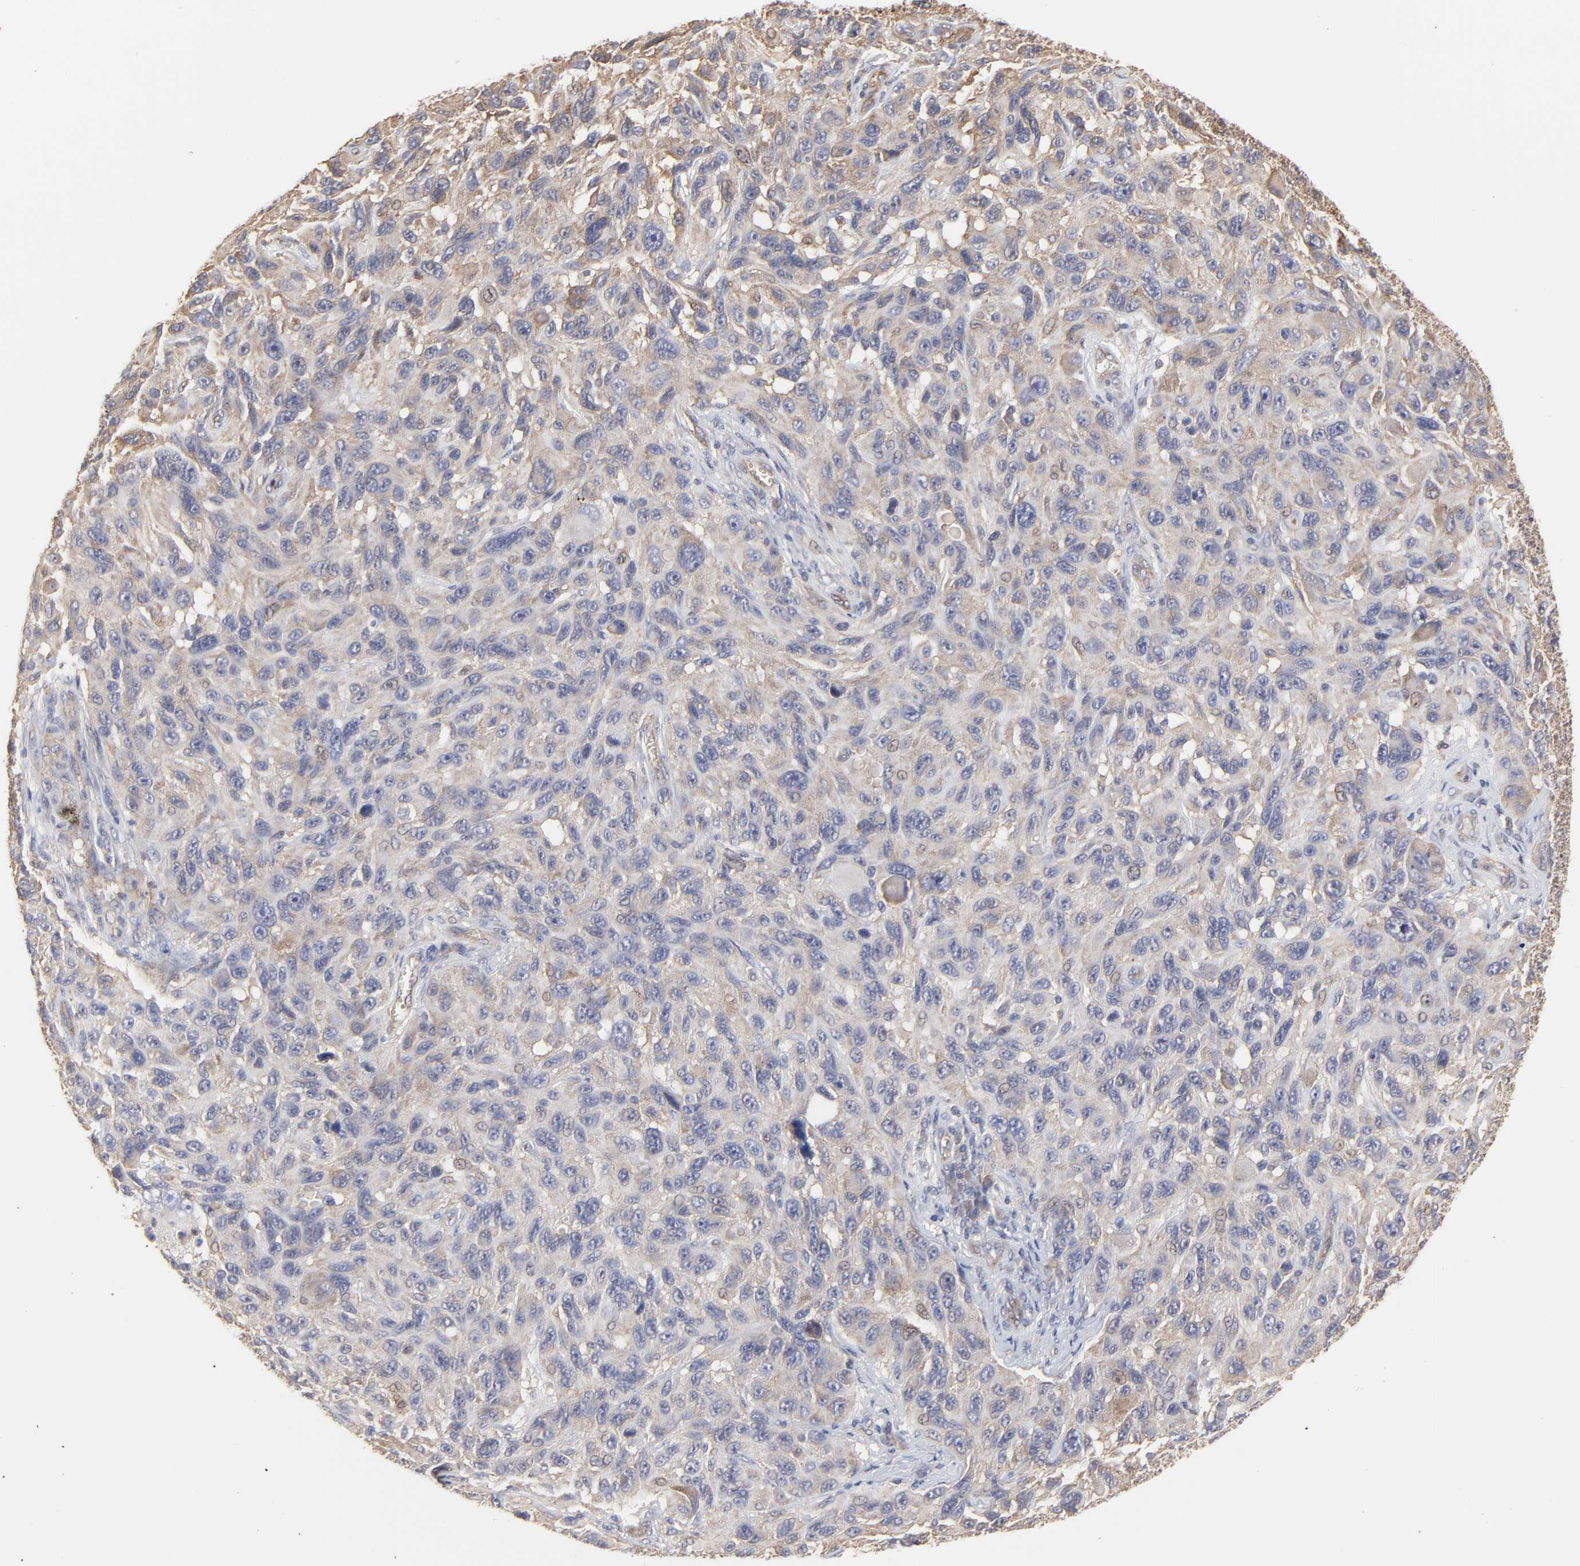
{"staining": {"intensity": "weak", "quantity": "25%-75%", "location": "cytoplasmic/membranous"}, "tissue": "melanoma", "cell_type": "Tumor cells", "image_type": "cancer", "snomed": [{"axis": "morphology", "description": "Malignant melanoma, NOS"}, {"axis": "topography", "description": "Skin"}], "caption": "Melanoma was stained to show a protein in brown. There is low levels of weak cytoplasmic/membranous expression in approximately 25%-75% of tumor cells.", "gene": "ARMT1", "patient": {"sex": "male", "age": 53}}